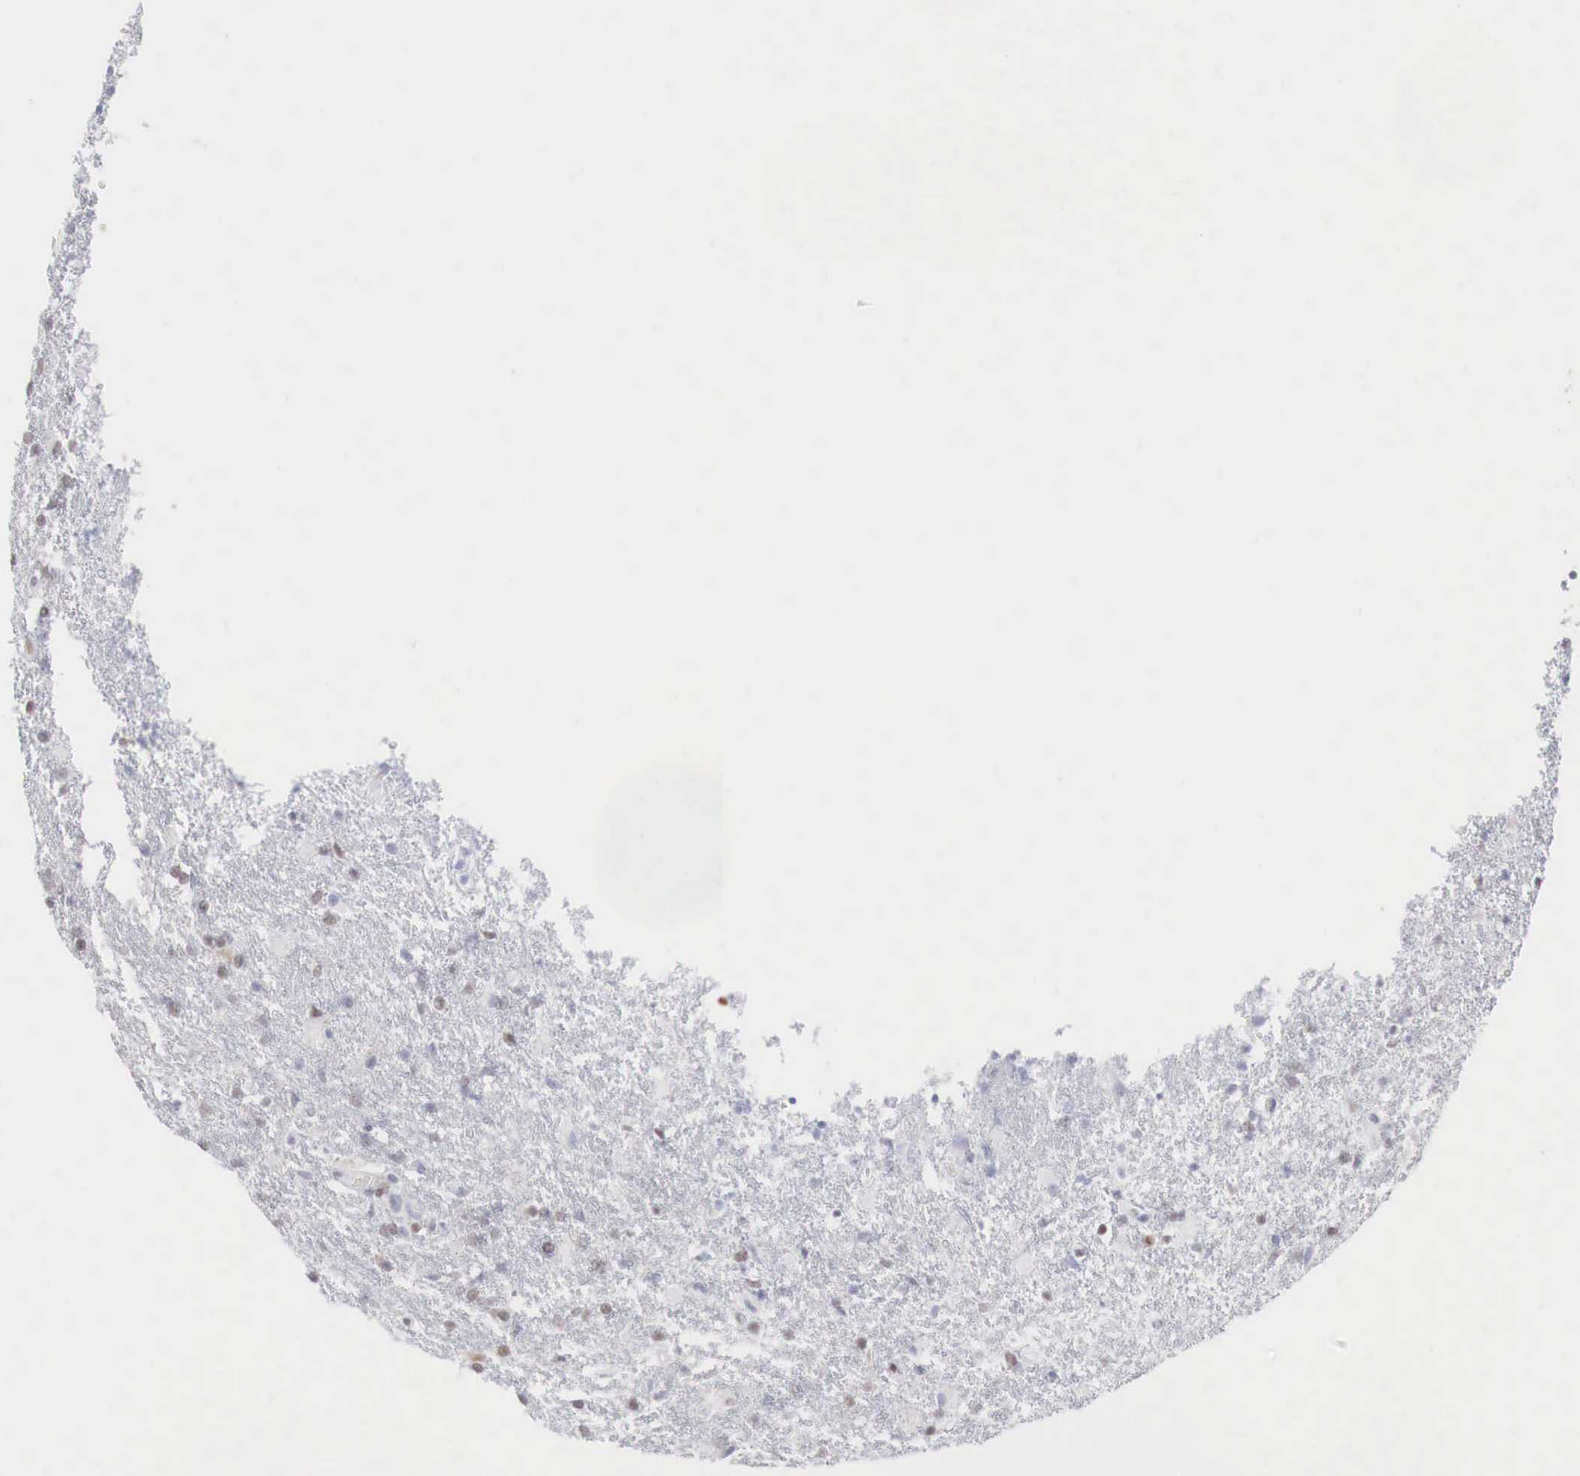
{"staining": {"intensity": "moderate", "quantity": "<25%", "location": "nuclear"}, "tissue": "glioma", "cell_type": "Tumor cells", "image_type": "cancer", "snomed": [{"axis": "morphology", "description": "Glioma, malignant, High grade"}, {"axis": "topography", "description": "Brain"}], "caption": "Immunohistochemistry (IHC) of glioma exhibits low levels of moderate nuclear positivity in about <25% of tumor cells.", "gene": "FOXP2", "patient": {"sex": "male", "age": 68}}